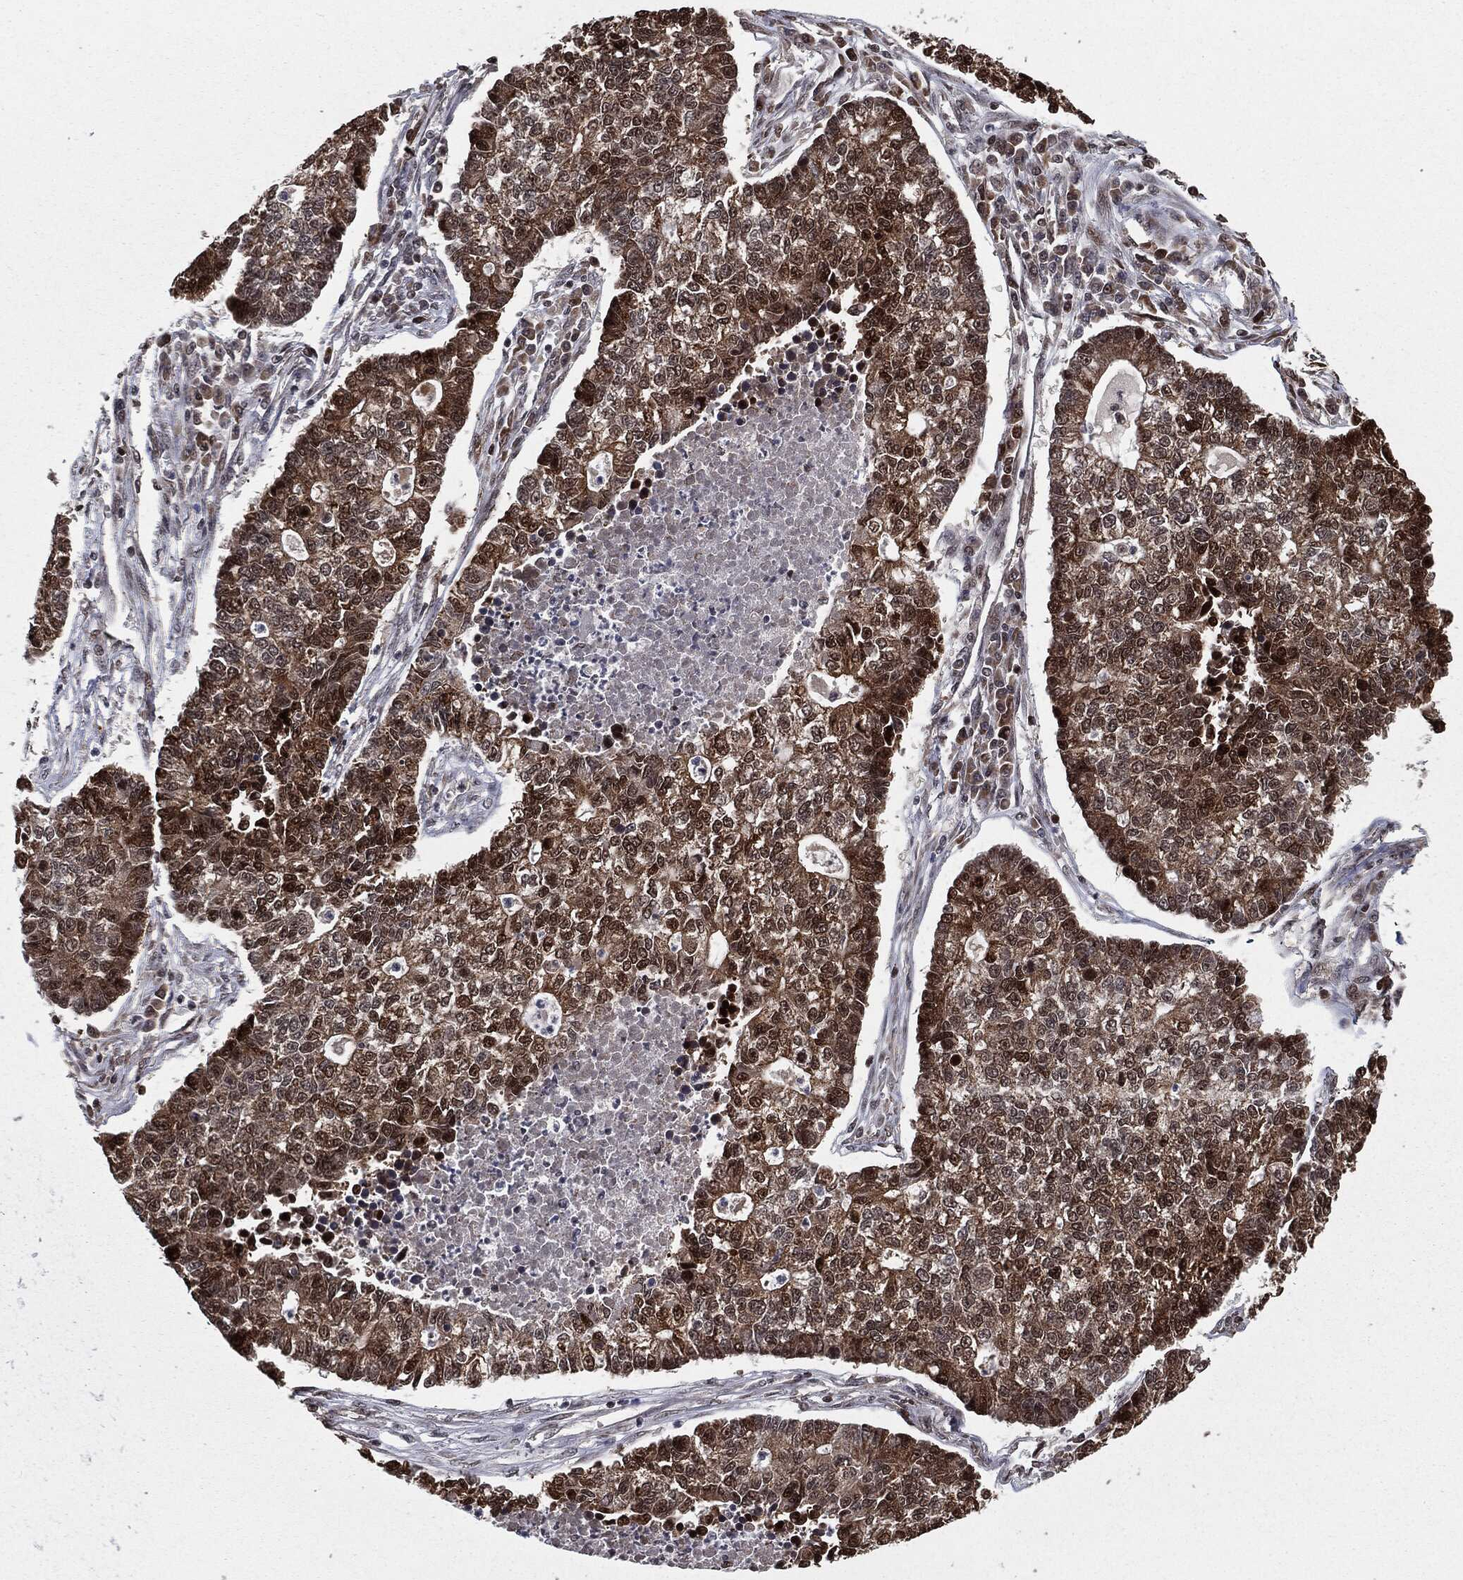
{"staining": {"intensity": "strong", "quantity": ">75%", "location": "cytoplasmic/membranous"}, "tissue": "lung cancer", "cell_type": "Tumor cells", "image_type": "cancer", "snomed": [{"axis": "morphology", "description": "Adenocarcinoma, NOS"}, {"axis": "topography", "description": "Lung"}], "caption": "Lung adenocarcinoma tissue displays strong cytoplasmic/membranous positivity in approximately >75% of tumor cells The staining was performed using DAB, with brown indicating positive protein expression. Nuclei are stained blue with hematoxylin.", "gene": "CHCHD2", "patient": {"sex": "male", "age": 57}}